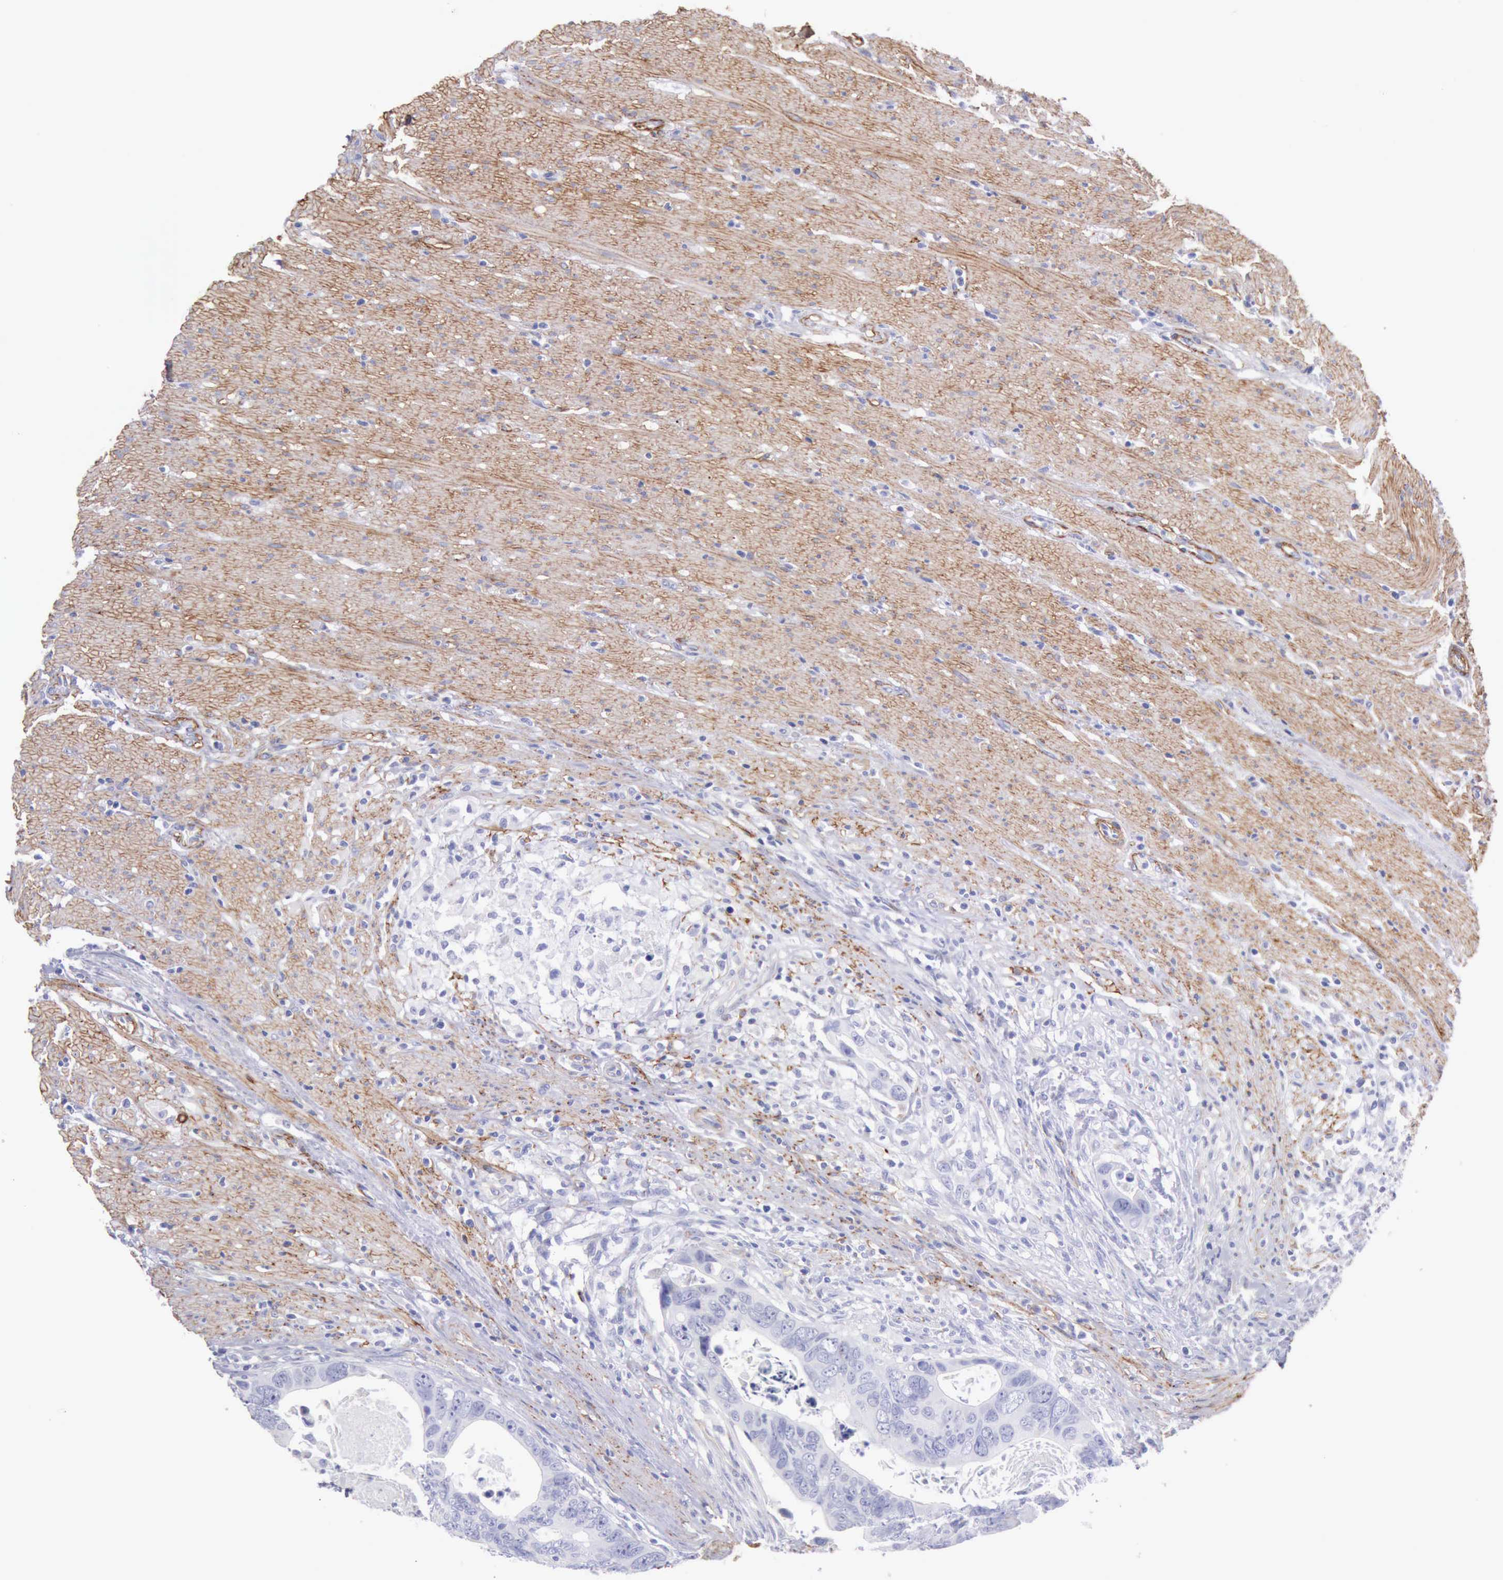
{"staining": {"intensity": "negative", "quantity": "none", "location": "none"}, "tissue": "colorectal cancer", "cell_type": "Tumor cells", "image_type": "cancer", "snomed": [{"axis": "morphology", "description": "Adenocarcinoma, NOS"}, {"axis": "topography", "description": "Rectum"}], "caption": "This is an immunohistochemistry micrograph of human colorectal cancer (adenocarcinoma). There is no staining in tumor cells.", "gene": "AOC3", "patient": {"sex": "male", "age": 53}}